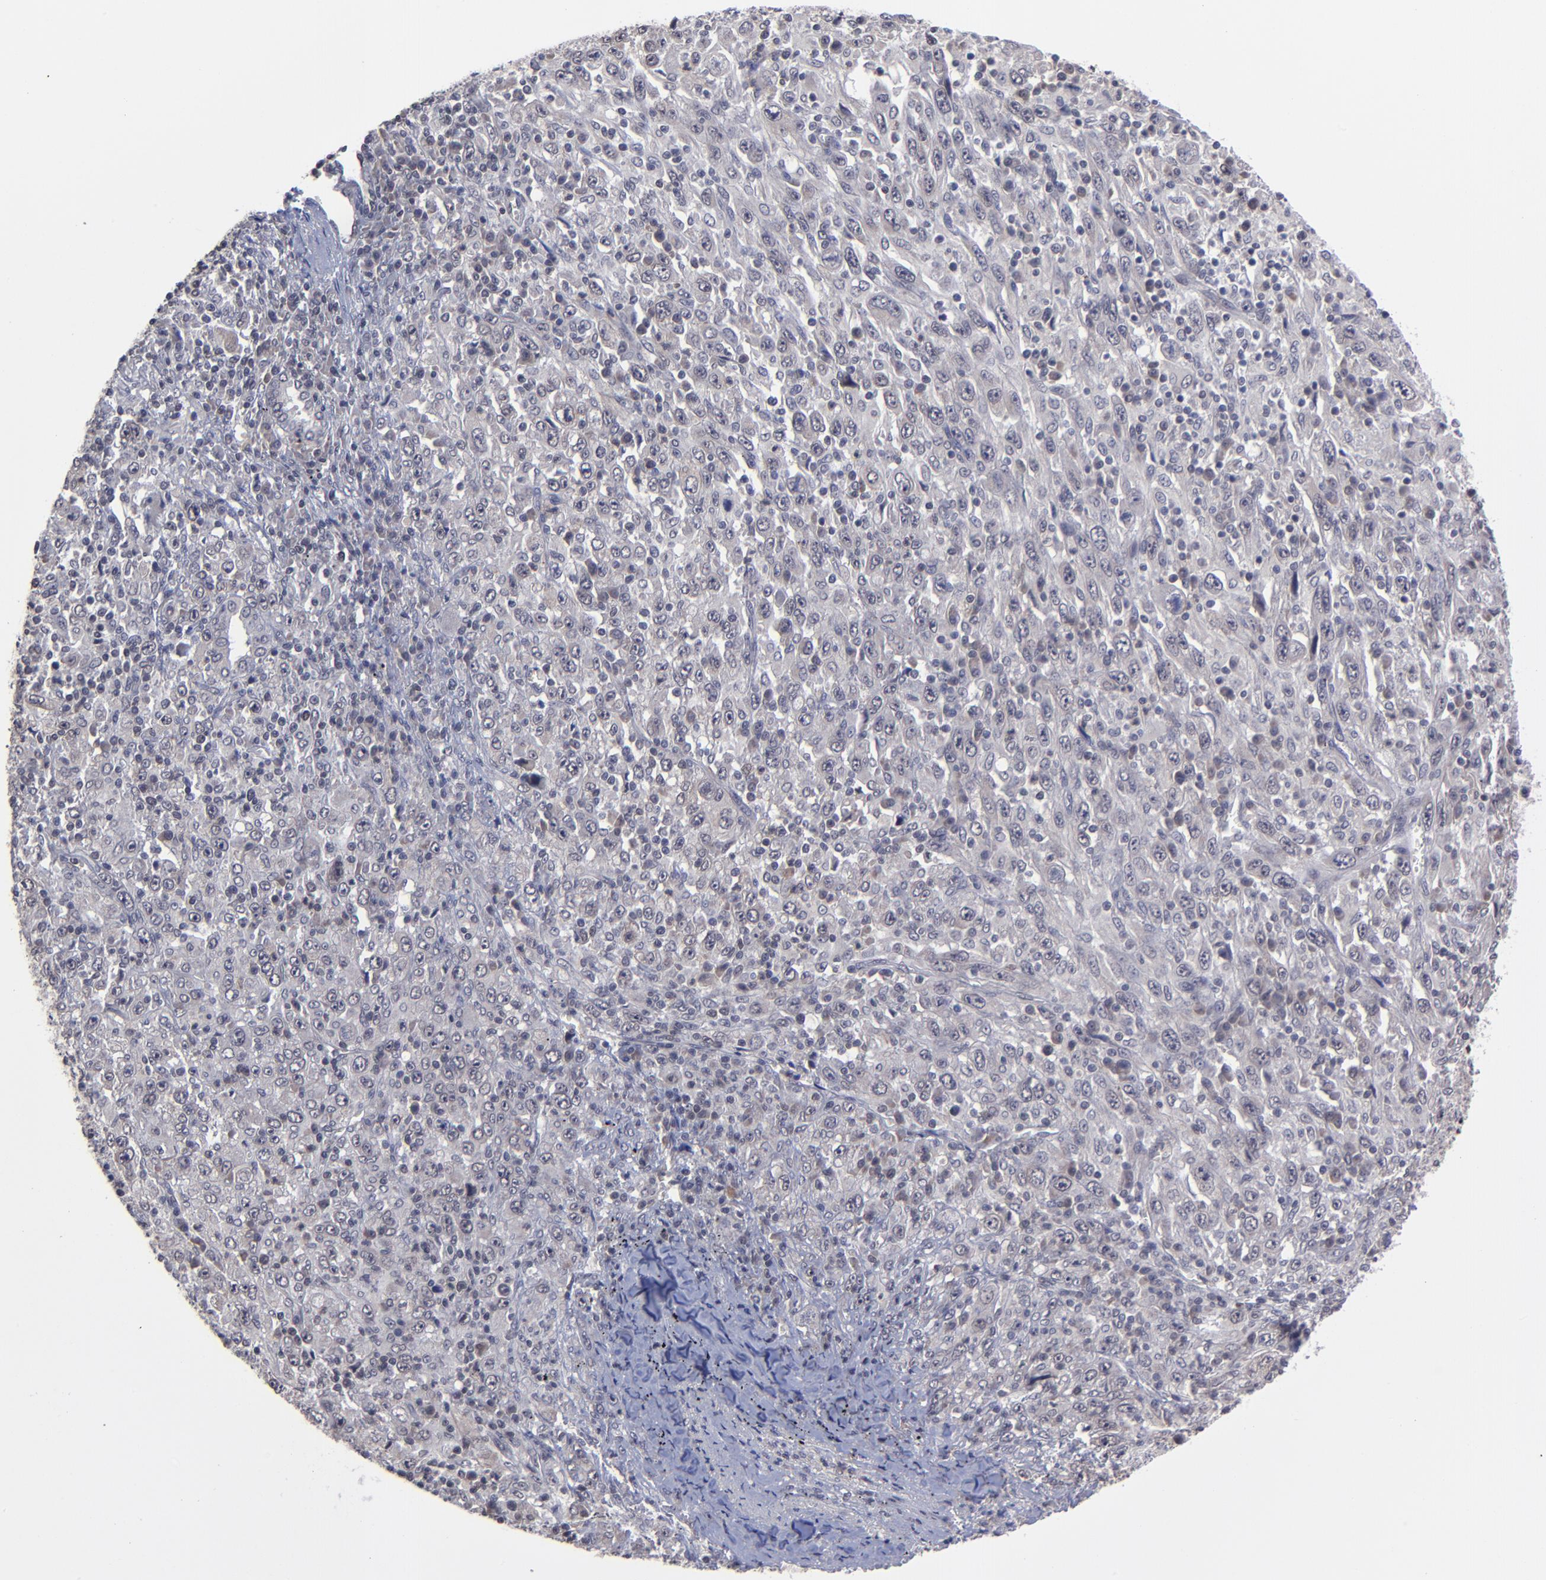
{"staining": {"intensity": "negative", "quantity": "none", "location": "none"}, "tissue": "melanoma", "cell_type": "Tumor cells", "image_type": "cancer", "snomed": [{"axis": "morphology", "description": "Malignant melanoma, Metastatic site"}, {"axis": "topography", "description": "Skin"}], "caption": "Human melanoma stained for a protein using IHC exhibits no positivity in tumor cells.", "gene": "ZNF419", "patient": {"sex": "female", "age": 56}}